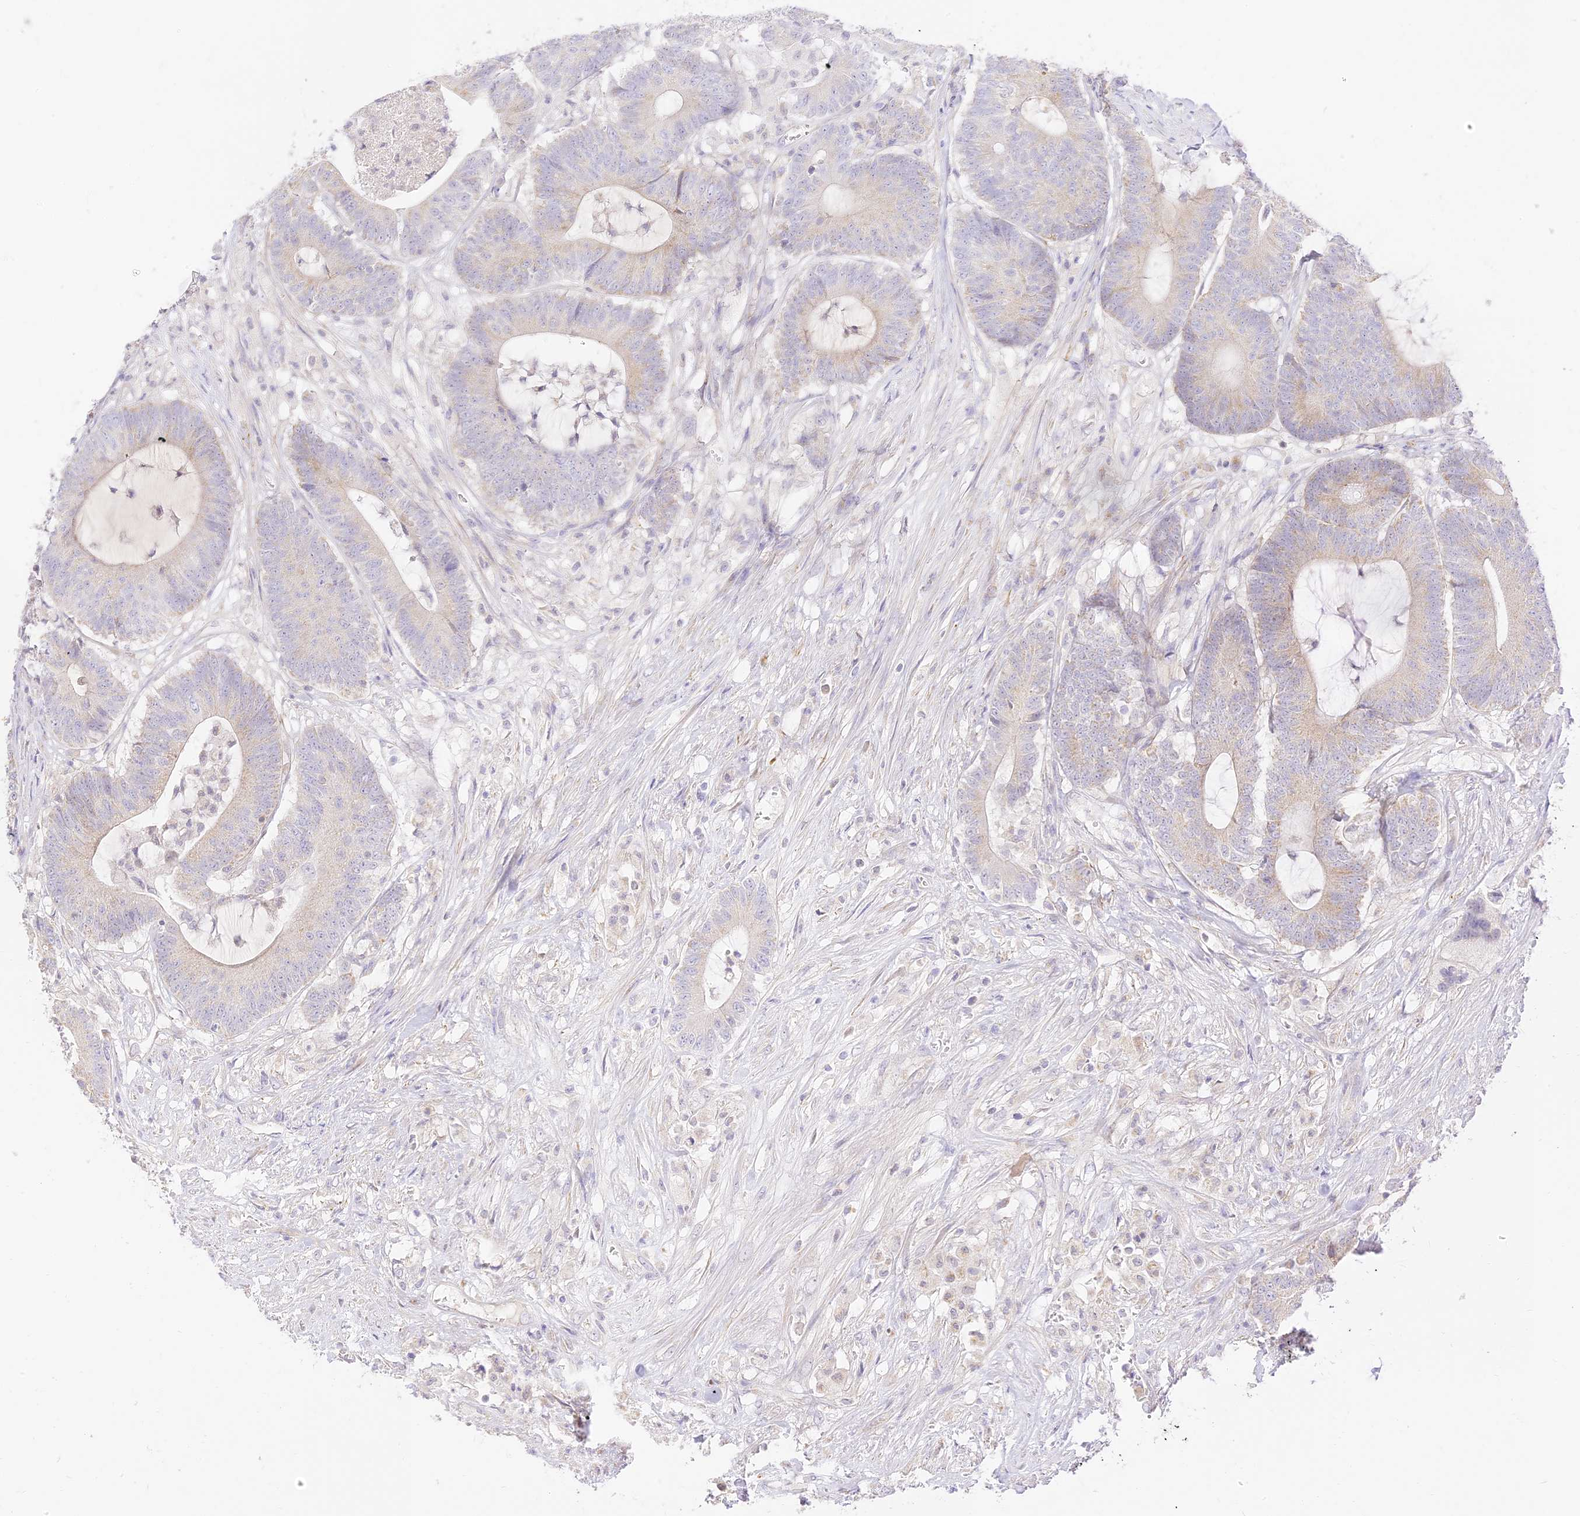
{"staining": {"intensity": "negative", "quantity": "none", "location": "none"}, "tissue": "colorectal cancer", "cell_type": "Tumor cells", "image_type": "cancer", "snomed": [{"axis": "morphology", "description": "Adenocarcinoma, NOS"}, {"axis": "topography", "description": "Colon"}], "caption": "This histopathology image is of adenocarcinoma (colorectal) stained with immunohistochemistry to label a protein in brown with the nuclei are counter-stained blue. There is no staining in tumor cells.", "gene": "LRRC15", "patient": {"sex": "female", "age": 84}}